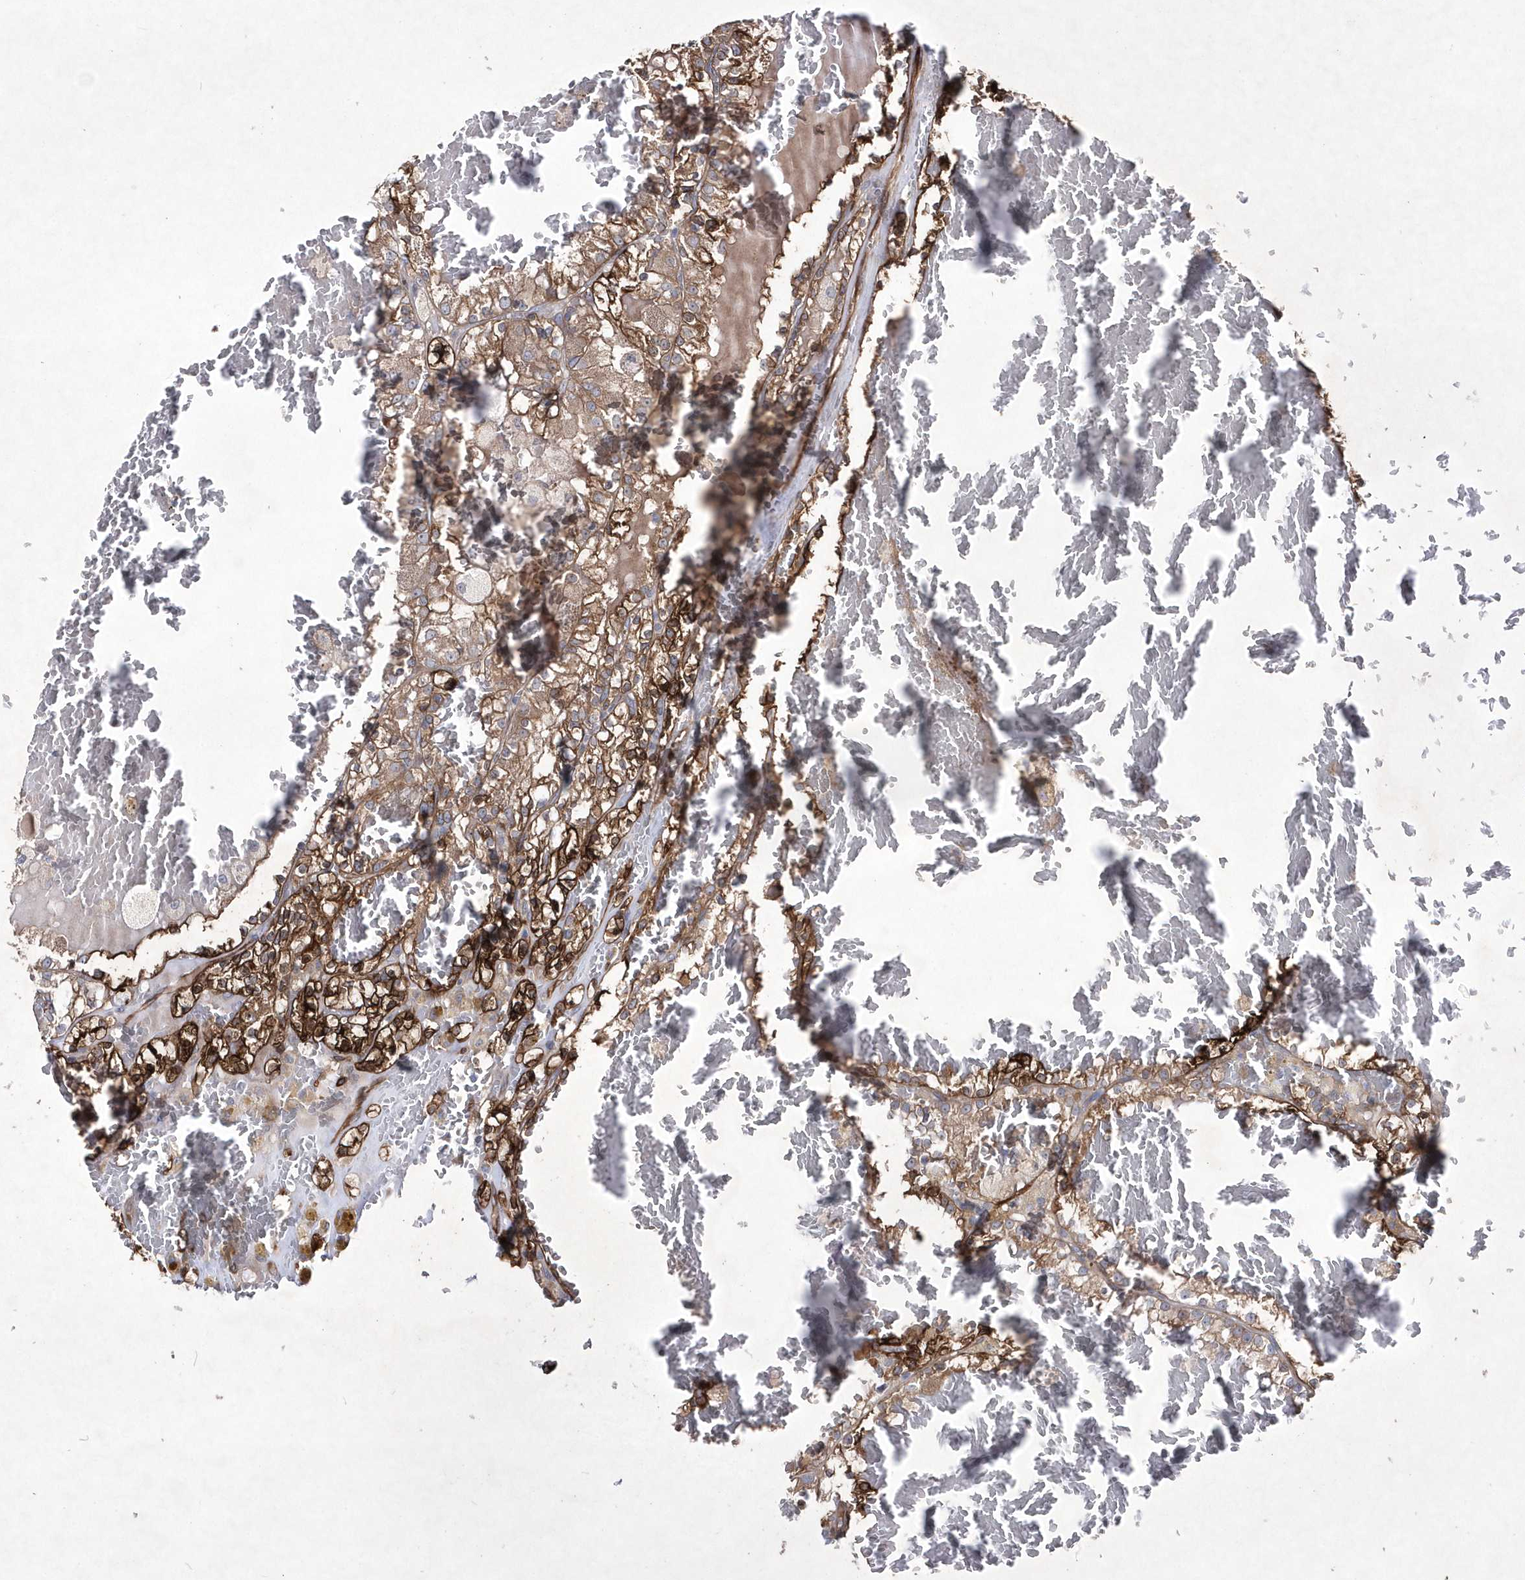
{"staining": {"intensity": "strong", "quantity": "25%-75%", "location": "cytoplasmic/membranous"}, "tissue": "renal cancer", "cell_type": "Tumor cells", "image_type": "cancer", "snomed": [{"axis": "morphology", "description": "Adenocarcinoma, NOS"}, {"axis": "topography", "description": "Kidney"}], "caption": "Protein expression analysis of adenocarcinoma (renal) demonstrates strong cytoplasmic/membranous staining in about 25%-75% of tumor cells.", "gene": "DSPP", "patient": {"sex": "female", "age": 56}}